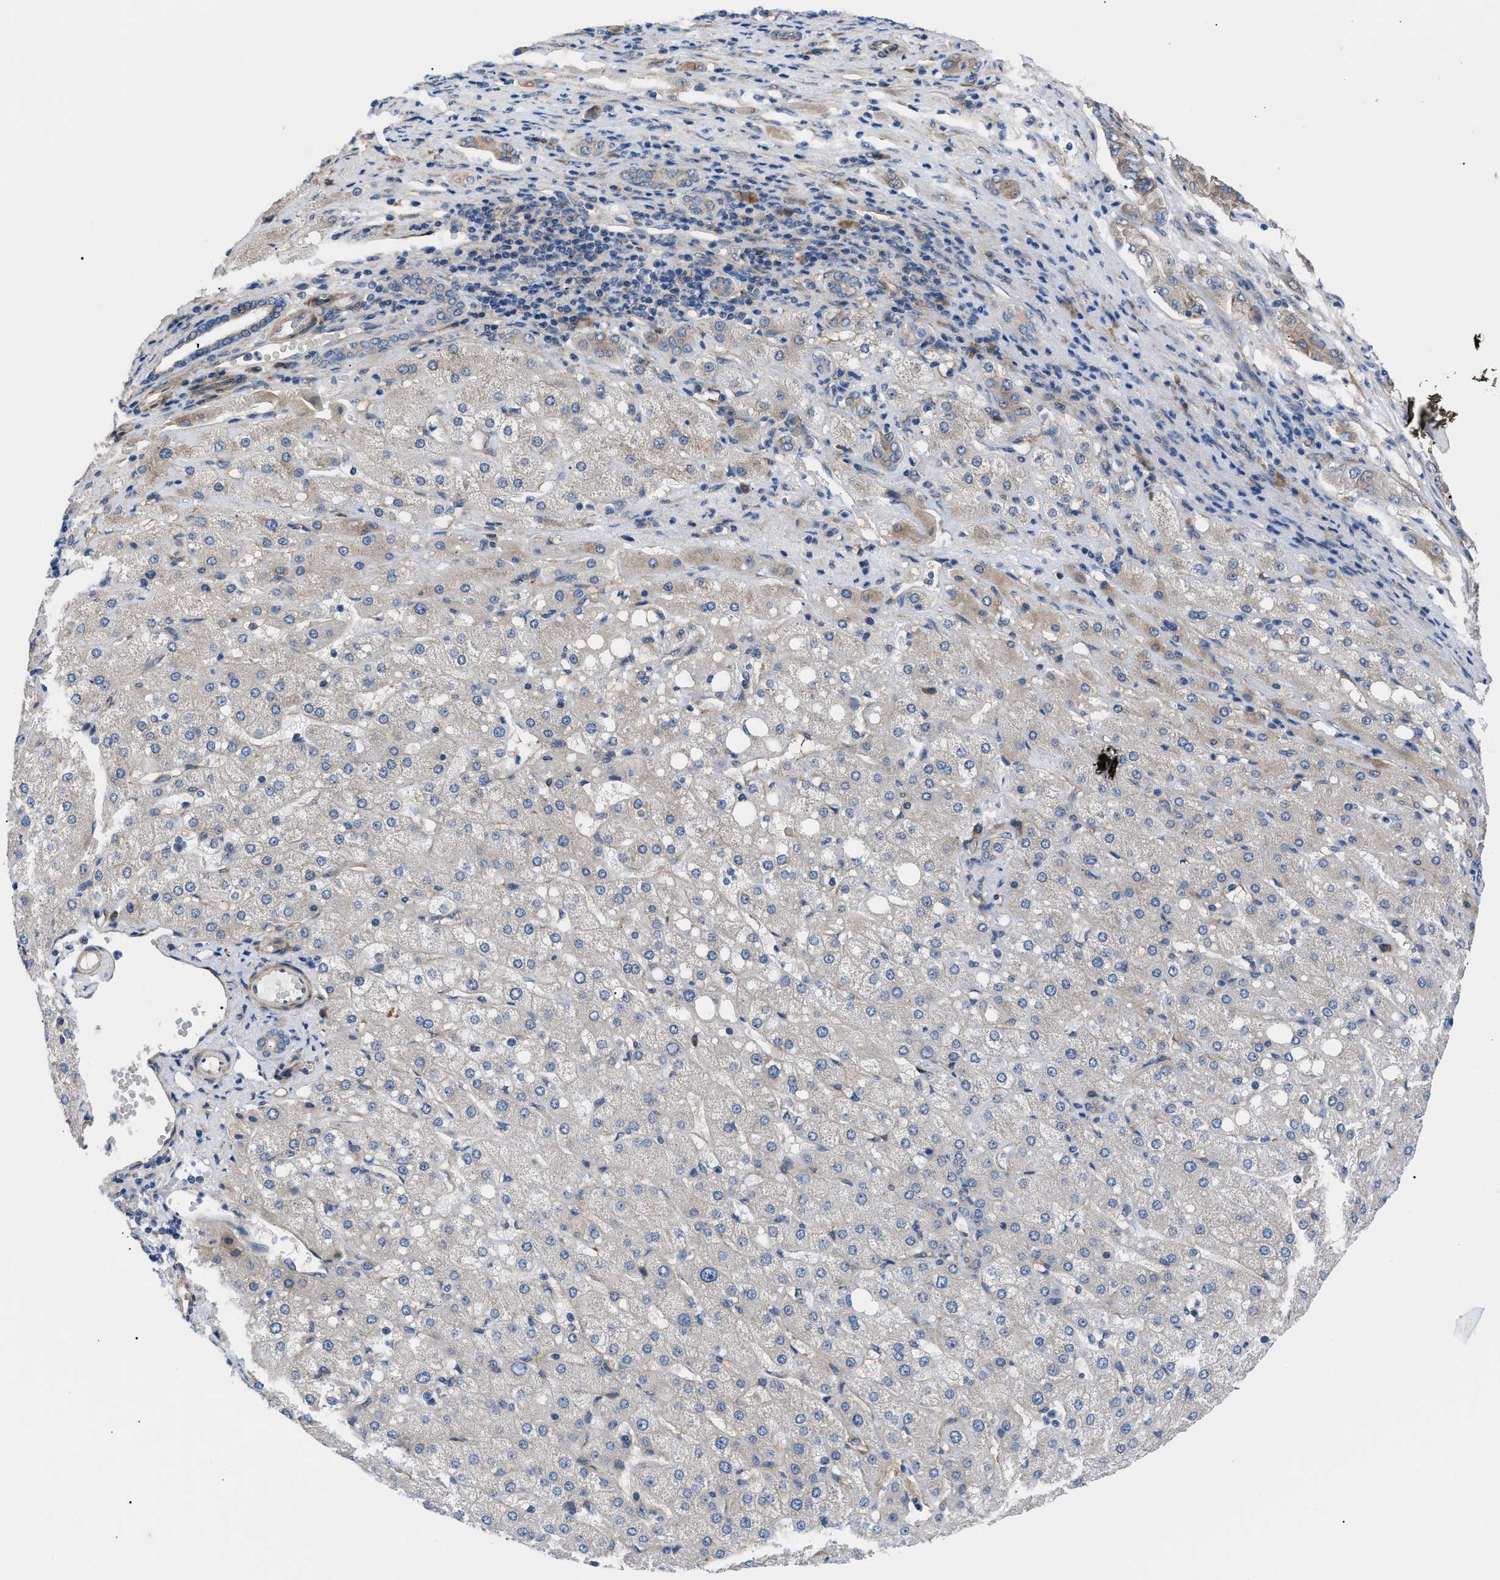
{"staining": {"intensity": "weak", "quantity": "<25%", "location": "cytoplasmic/membranous"}, "tissue": "liver cancer", "cell_type": "Tumor cells", "image_type": "cancer", "snomed": [{"axis": "morphology", "description": "Carcinoma, Hepatocellular, NOS"}, {"axis": "topography", "description": "Liver"}], "caption": "Liver cancer (hepatocellular carcinoma) was stained to show a protein in brown. There is no significant positivity in tumor cells.", "gene": "MYO10", "patient": {"sex": "male", "age": 80}}